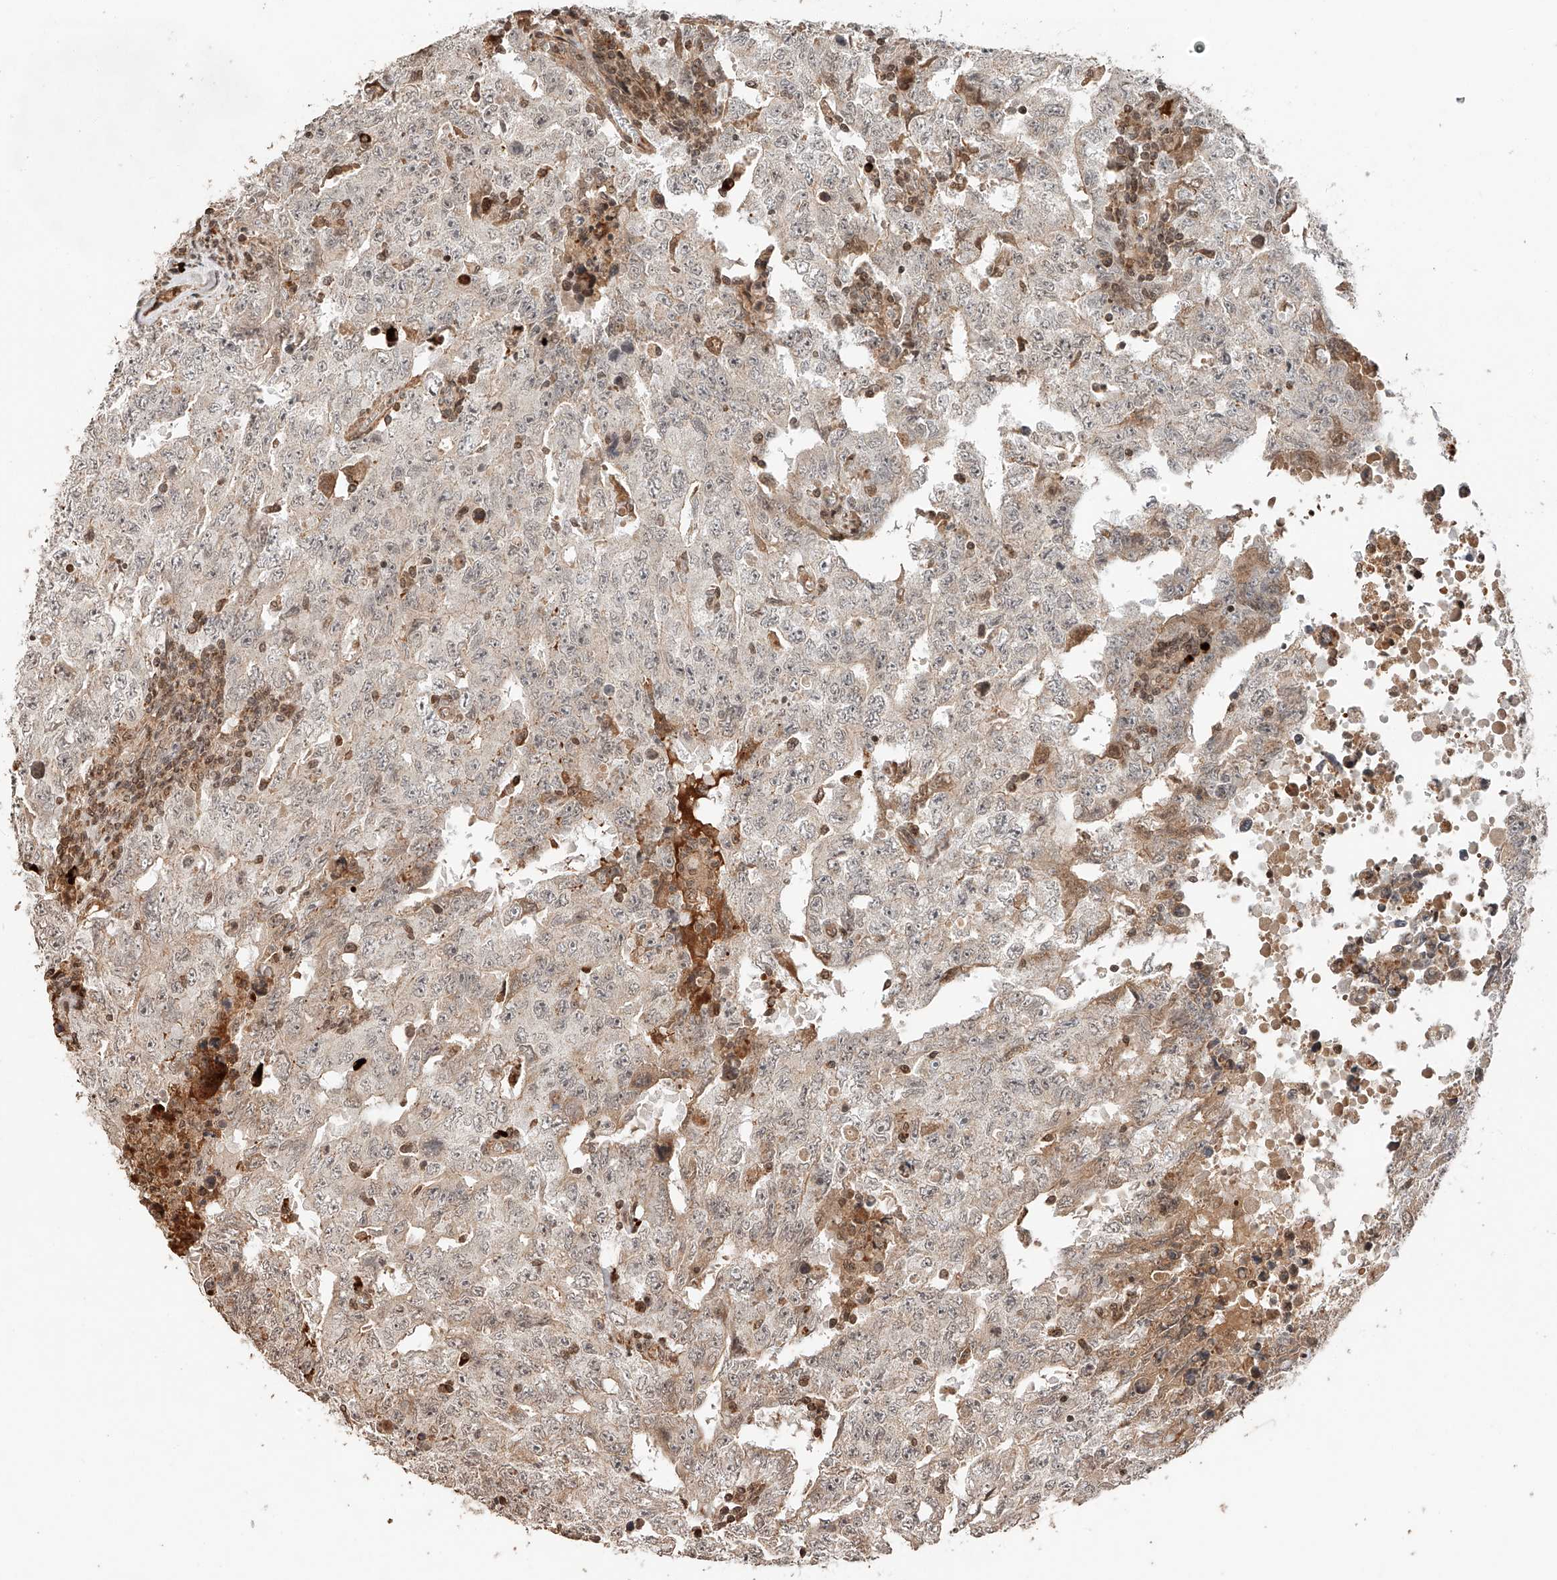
{"staining": {"intensity": "negative", "quantity": "none", "location": "none"}, "tissue": "testis cancer", "cell_type": "Tumor cells", "image_type": "cancer", "snomed": [{"axis": "morphology", "description": "Carcinoma, Embryonal, NOS"}, {"axis": "topography", "description": "Testis"}], "caption": "IHC micrograph of neoplastic tissue: human testis embryonal carcinoma stained with DAB (3,3'-diaminobenzidine) reveals no significant protein positivity in tumor cells.", "gene": "ARHGAP33", "patient": {"sex": "male", "age": 26}}